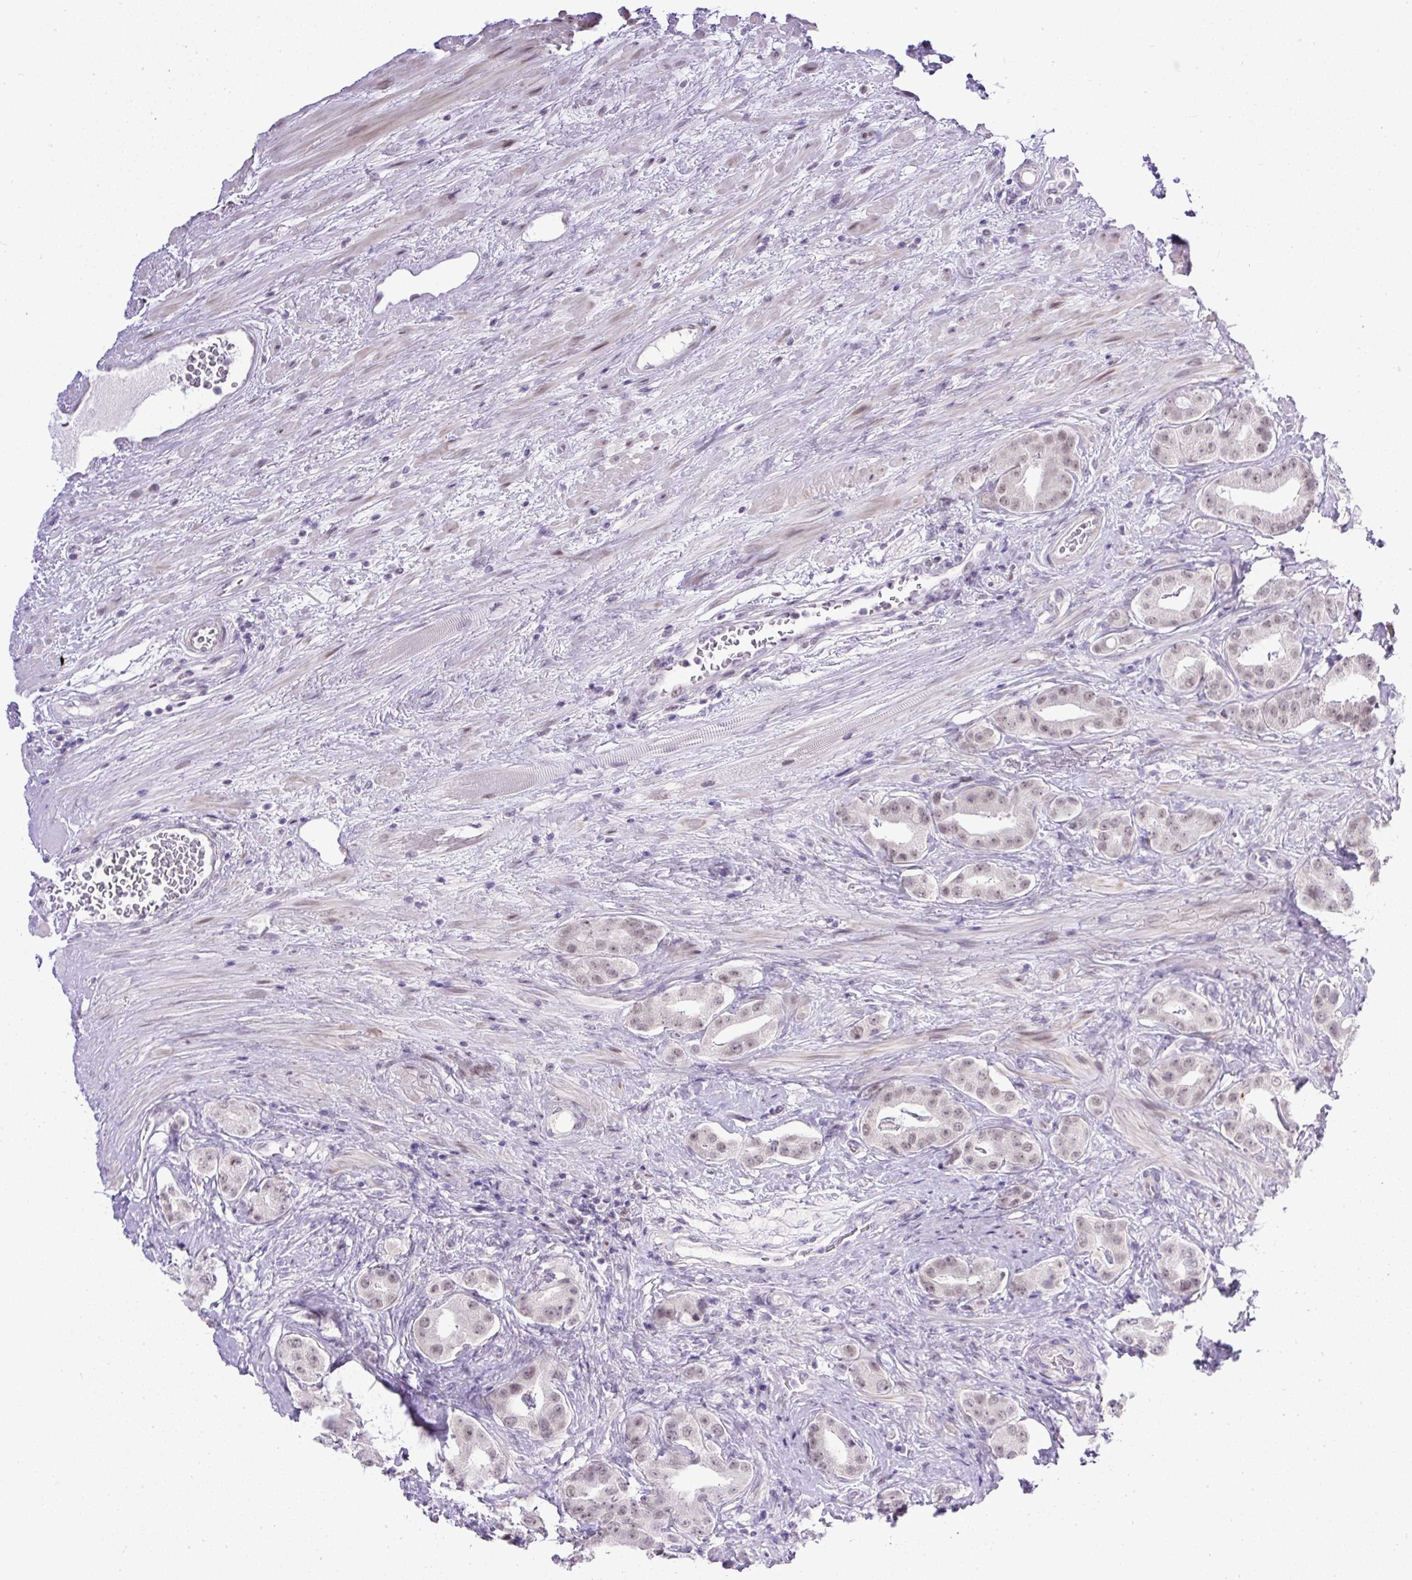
{"staining": {"intensity": "weak", "quantity": ">75%", "location": "nuclear"}, "tissue": "prostate cancer", "cell_type": "Tumor cells", "image_type": "cancer", "snomed": [{"axis": "morphology", "description": "Adenocarcinoma, High grade"}, {"axis": "topography", "description": "Prostate"}], "caption": "This histopathology image shows immunohistochemistry (IHC) staining of human prostate cancer, with low weak nuclear staining in about >75% of tumor cells.", "gene": "WNT10B", "patient": {"sex": "male", "age": 63}}